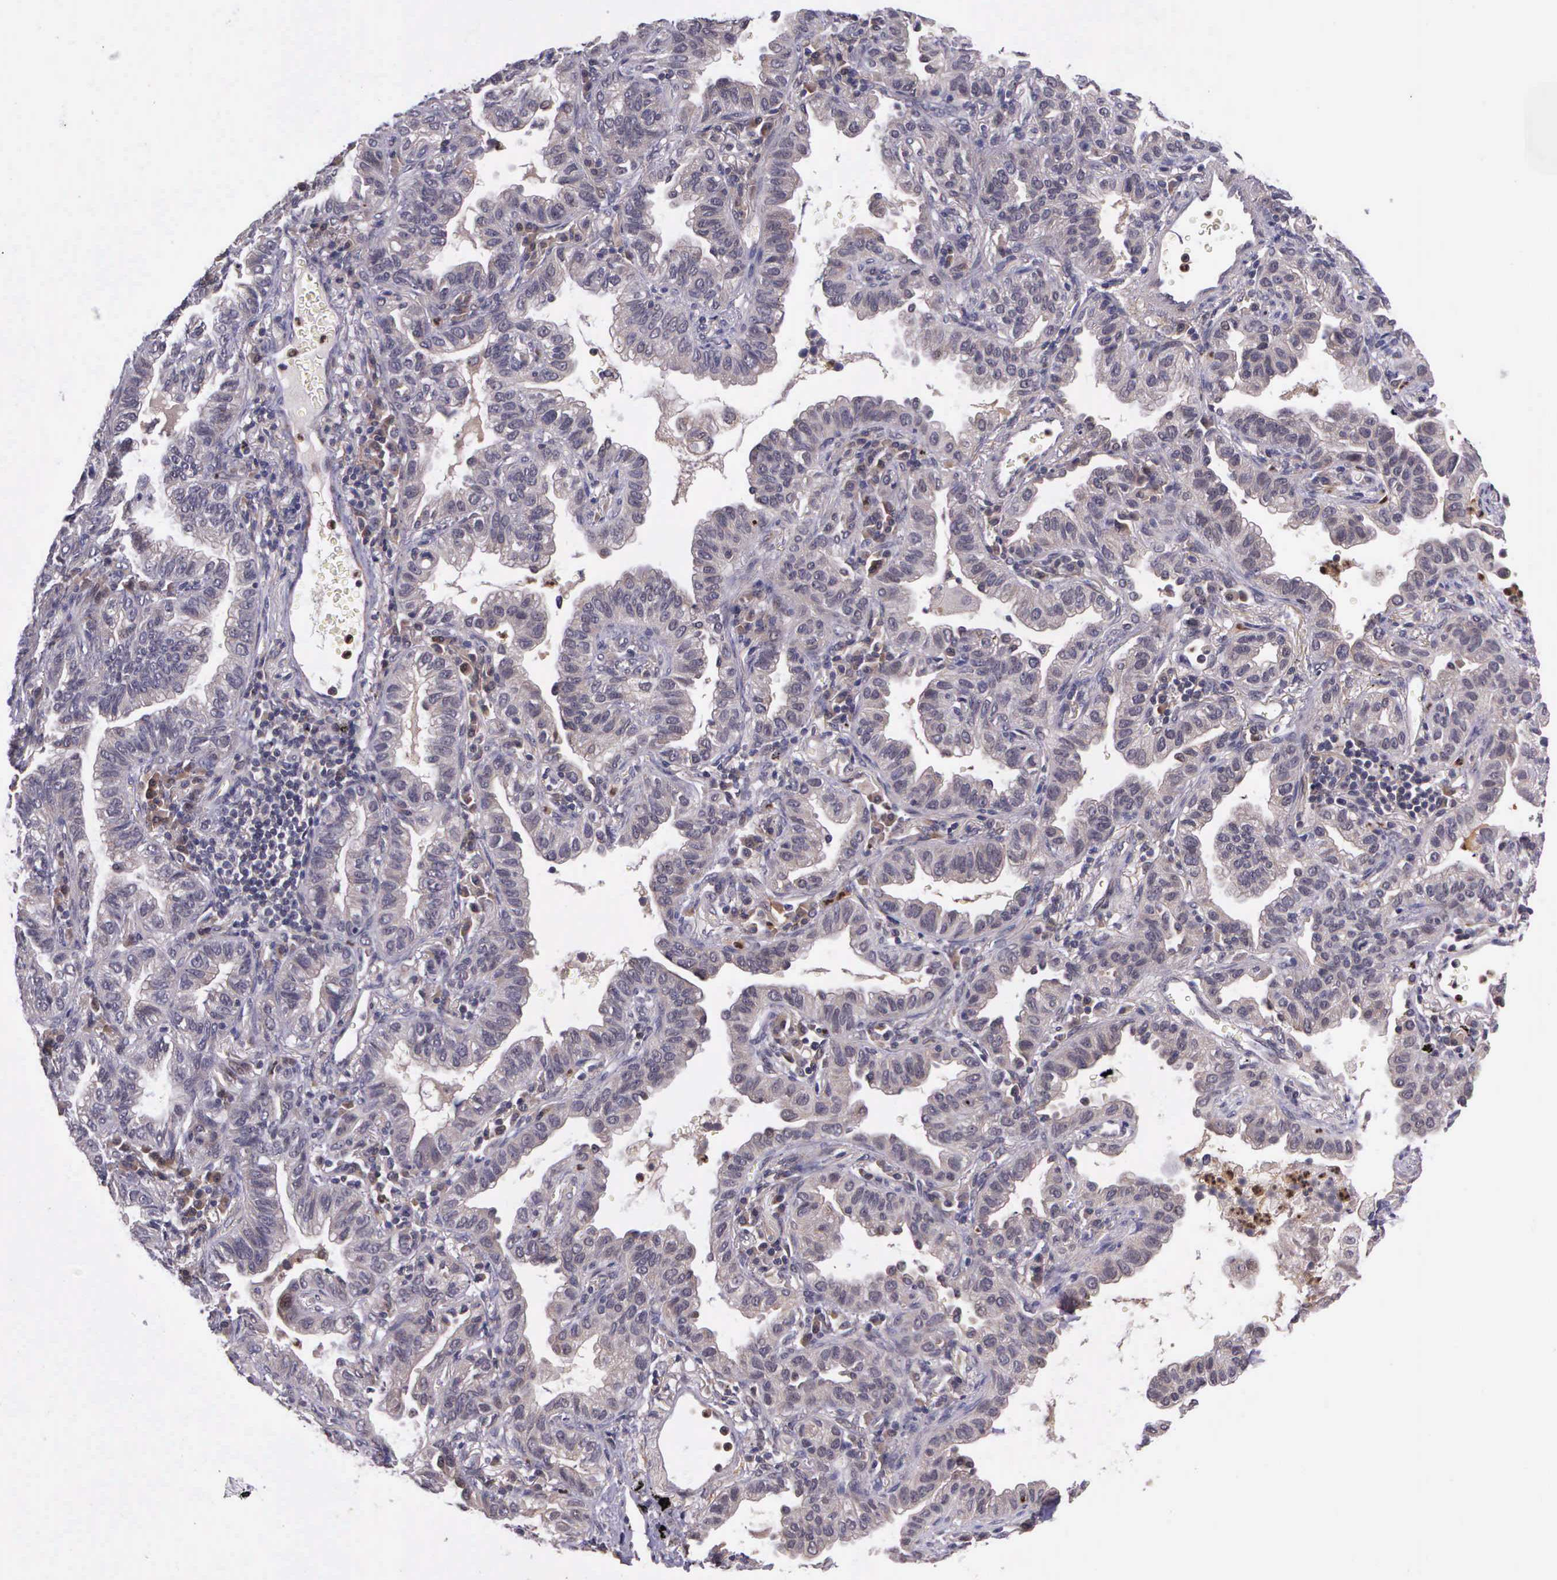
{"staining": {"intensity": "negative", "quantity": "none", "location": "none"}, "tissue": "lung cancer", "cell_type": "Tumor cells", "image_type": "cancer", "snomed": [{"axis": "morphology", "description": "Adenocarcinoma, NOS"}, {"axis": "topography", "description": "Lung"}], "caption": "There is no significant staining in tumor cells of lung adenocarcinoma. The staining is performed using DAB brown chromogen with nuclei counter-stained in using hematoxylin.", "gene": "PRICKLE3", "patient": {"sex": "female", "age": 50}}